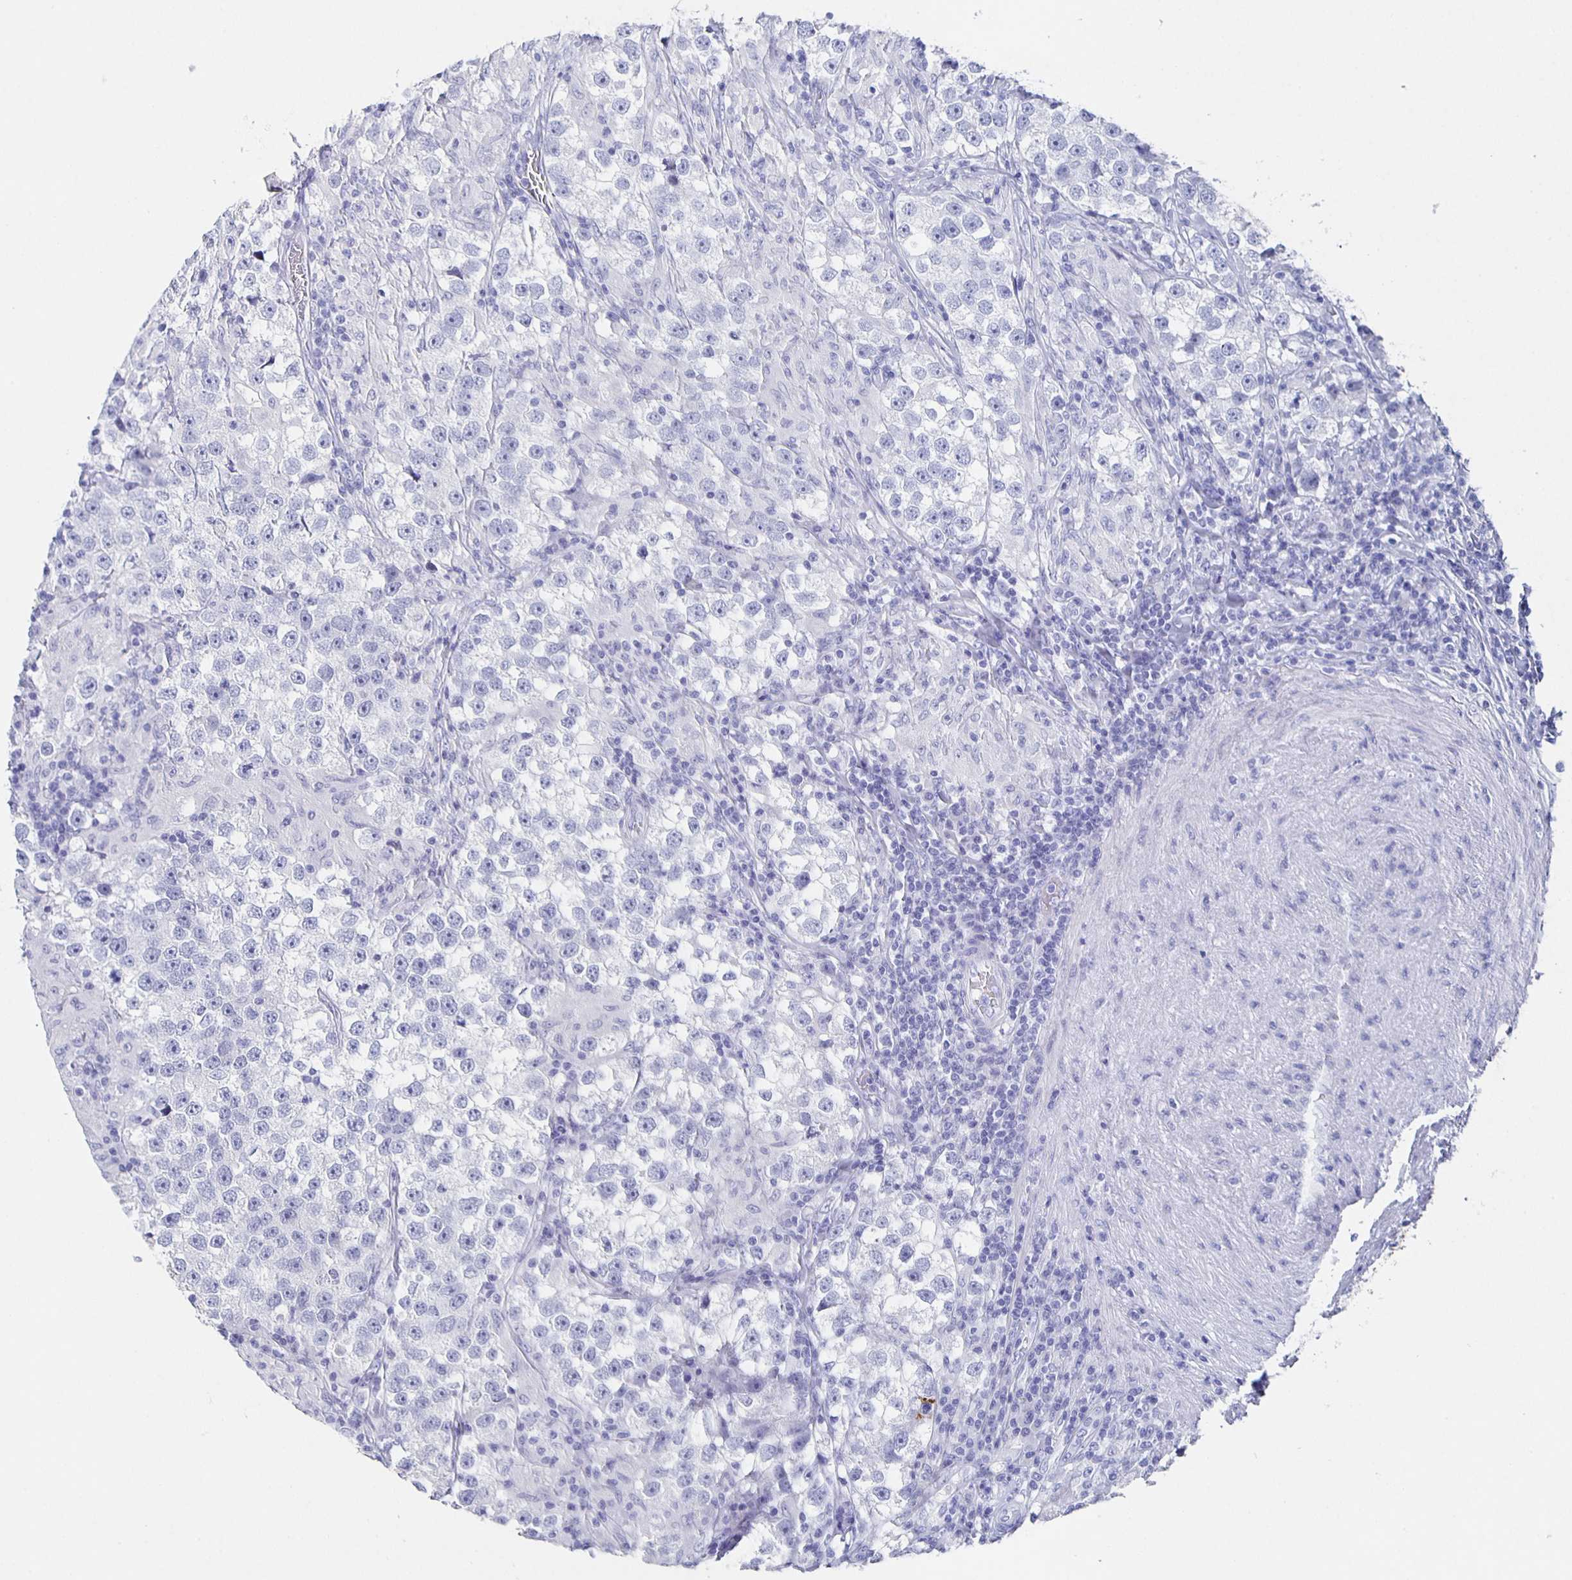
{"staining": {"intensity": "negative", "quantity": "none", "location": "none"}, "tissue": "testis cancer", "cell_type": "Tumor cells", "image_type": "cancer", "snomed": [{"axis": "morphology", "description": "Seminoma, NOS"}, {"axis": "topography", "description": "Testis"}], "caption": "Tumor cells show no significant protein staining in testis seminoma.", "gene": "SLC34A2", "patient": {"sex": "male", "age": 46}}